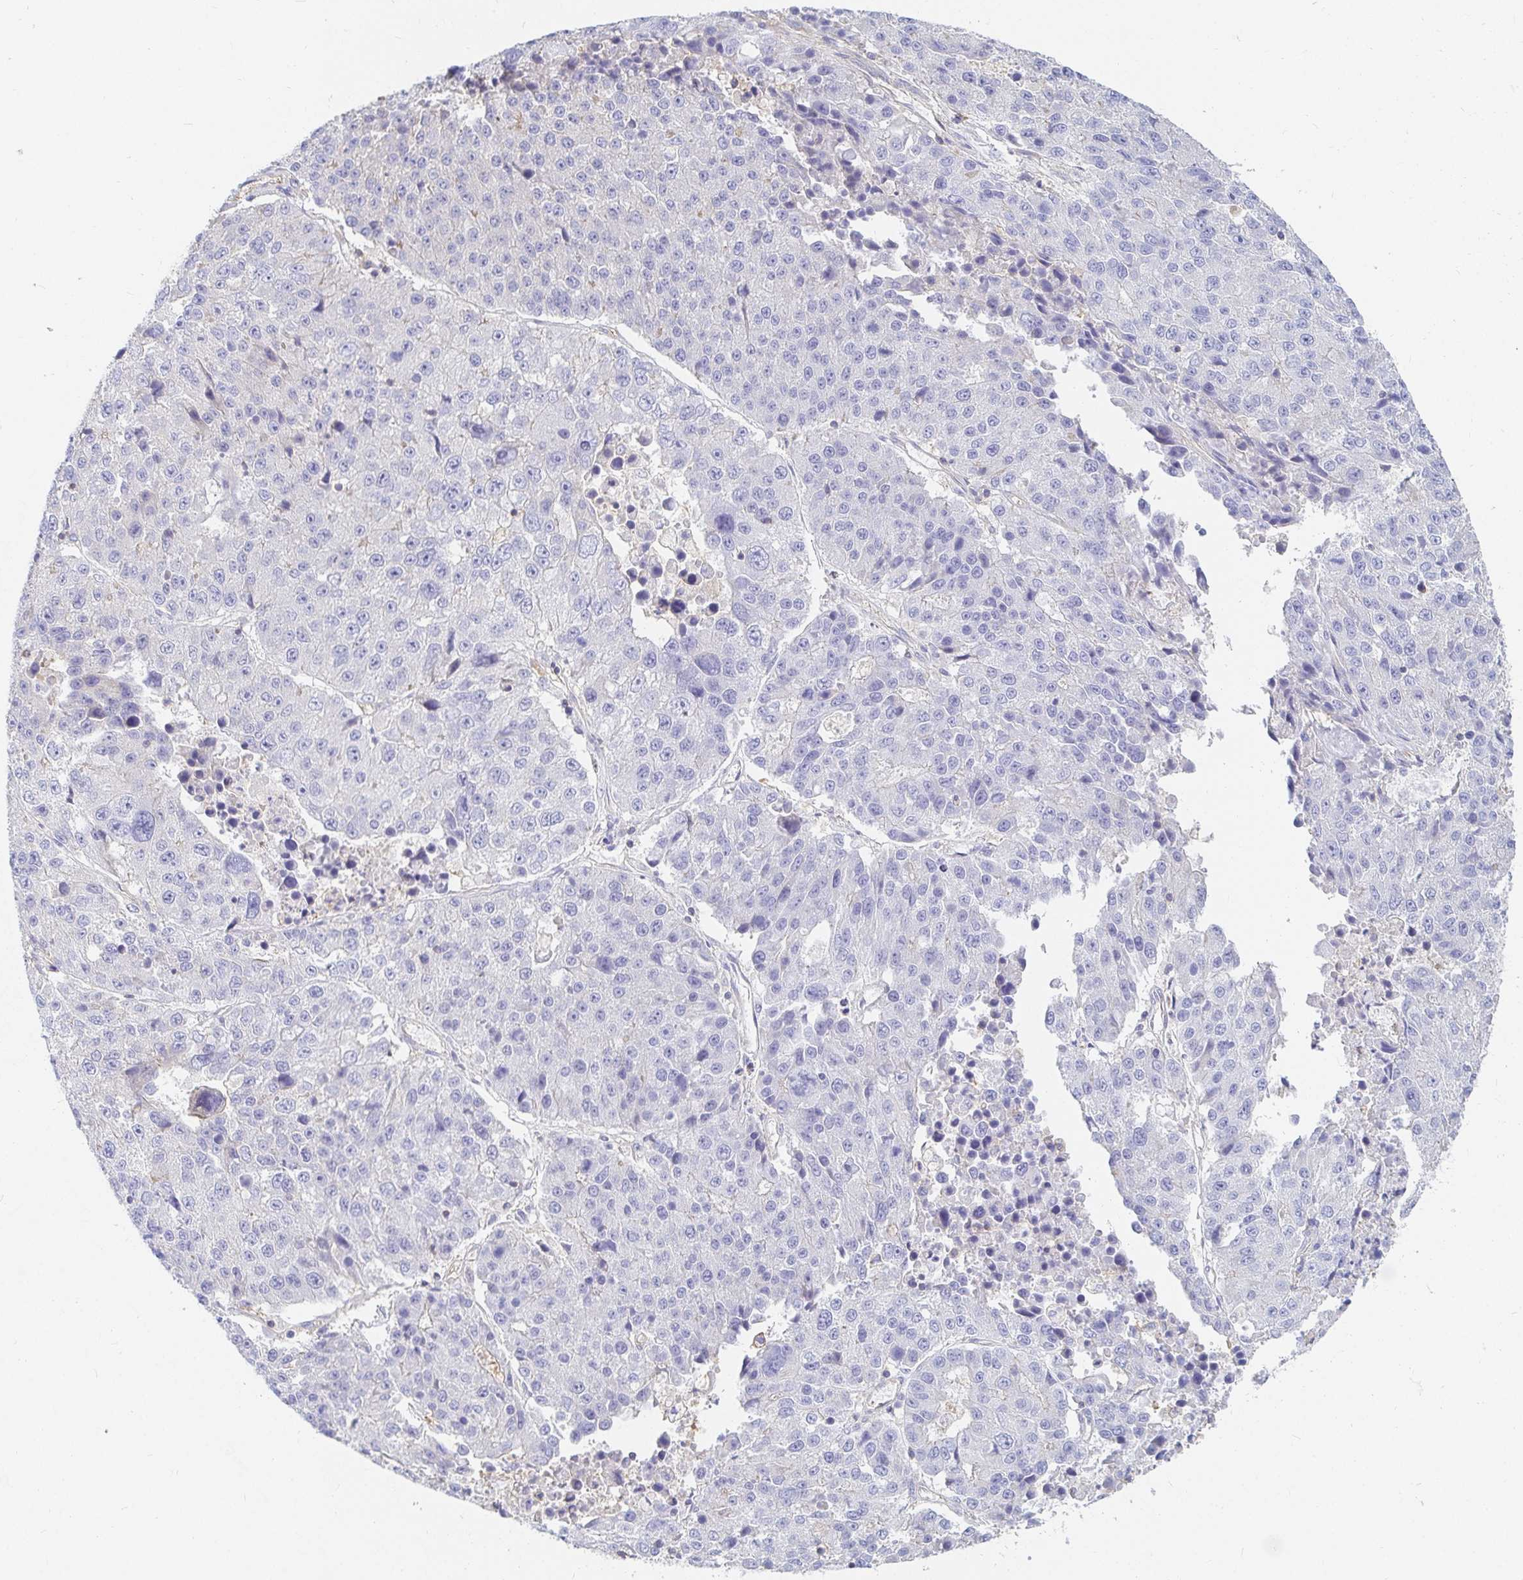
{"staining": {"intensity": "negative", "quantity": "none", "location": "none"}, "tissue": "stomach cancer", "cell_type": "Tumor cells", "image_type": "cancer", "snomed": [{"axis": "morphology", "description": "Adenocarcinoma, NOS"}, {"axis": "topography", "description": "Stomach"}], "caption": "The immunohistochemistry histopathology image has no significant expression in tumor cells of adenocarcinoma (stomach) tissue.", "gene": "TSPAN19", "patient": {"sex": "male", "age": 71}}